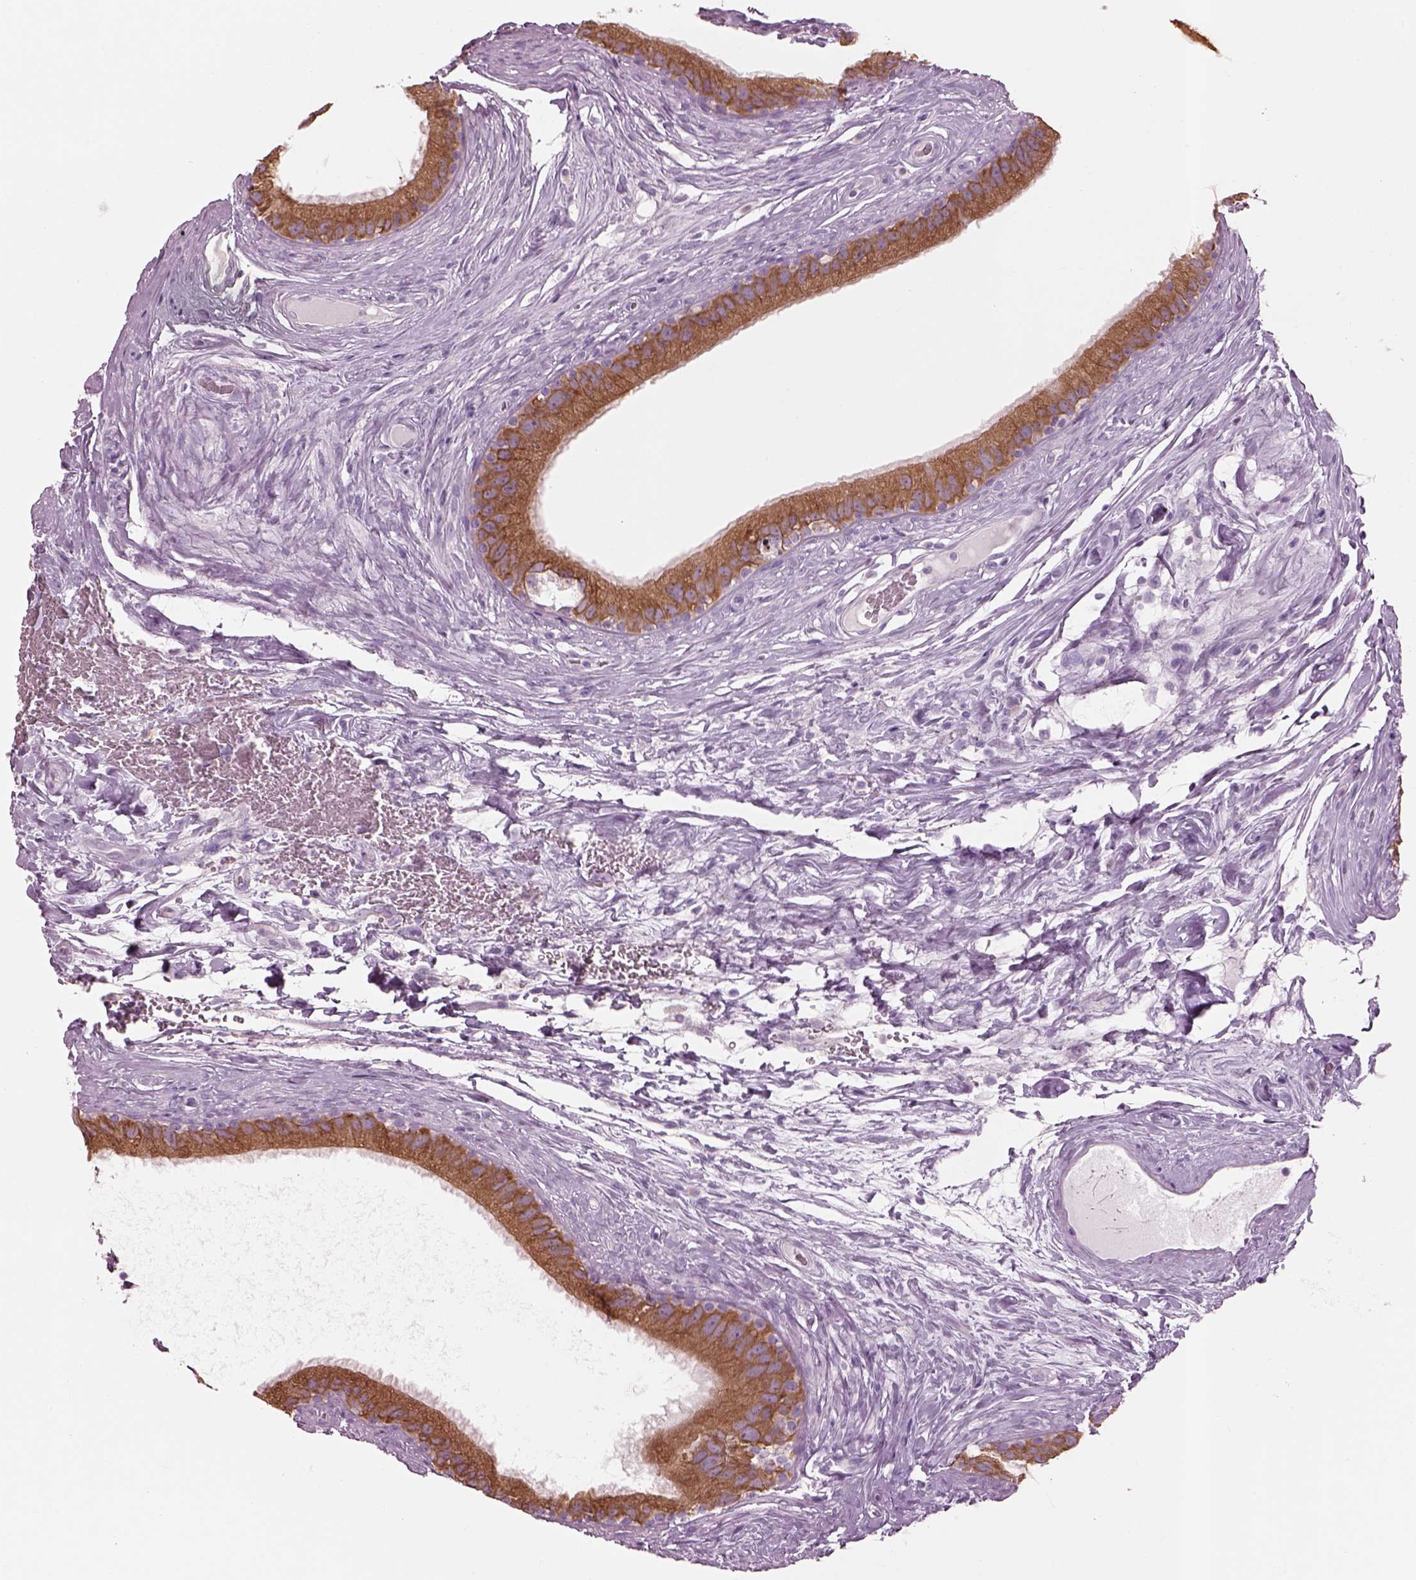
{"staining": {"intensity": "strong", "quantity": ">75%", "location": "cytoplasmic/membranous"}, "tissue": "epididymis", "cell_type": "Glandular cells", "image_type": "normal", "snomed": [{"axis": "morphology", "description": "Normal tissue, NOS"}, {"axis": "topography", "description": "Epididymis"}], "caption": "An image showing strong cytoplasmic/membranous positivity in about >75% of glandular cells in normal epididymis, as visualized by brown immunohistochemical staining.", "gene": "SLC27A2", "patient": {"sex": "male", "age": 59}}